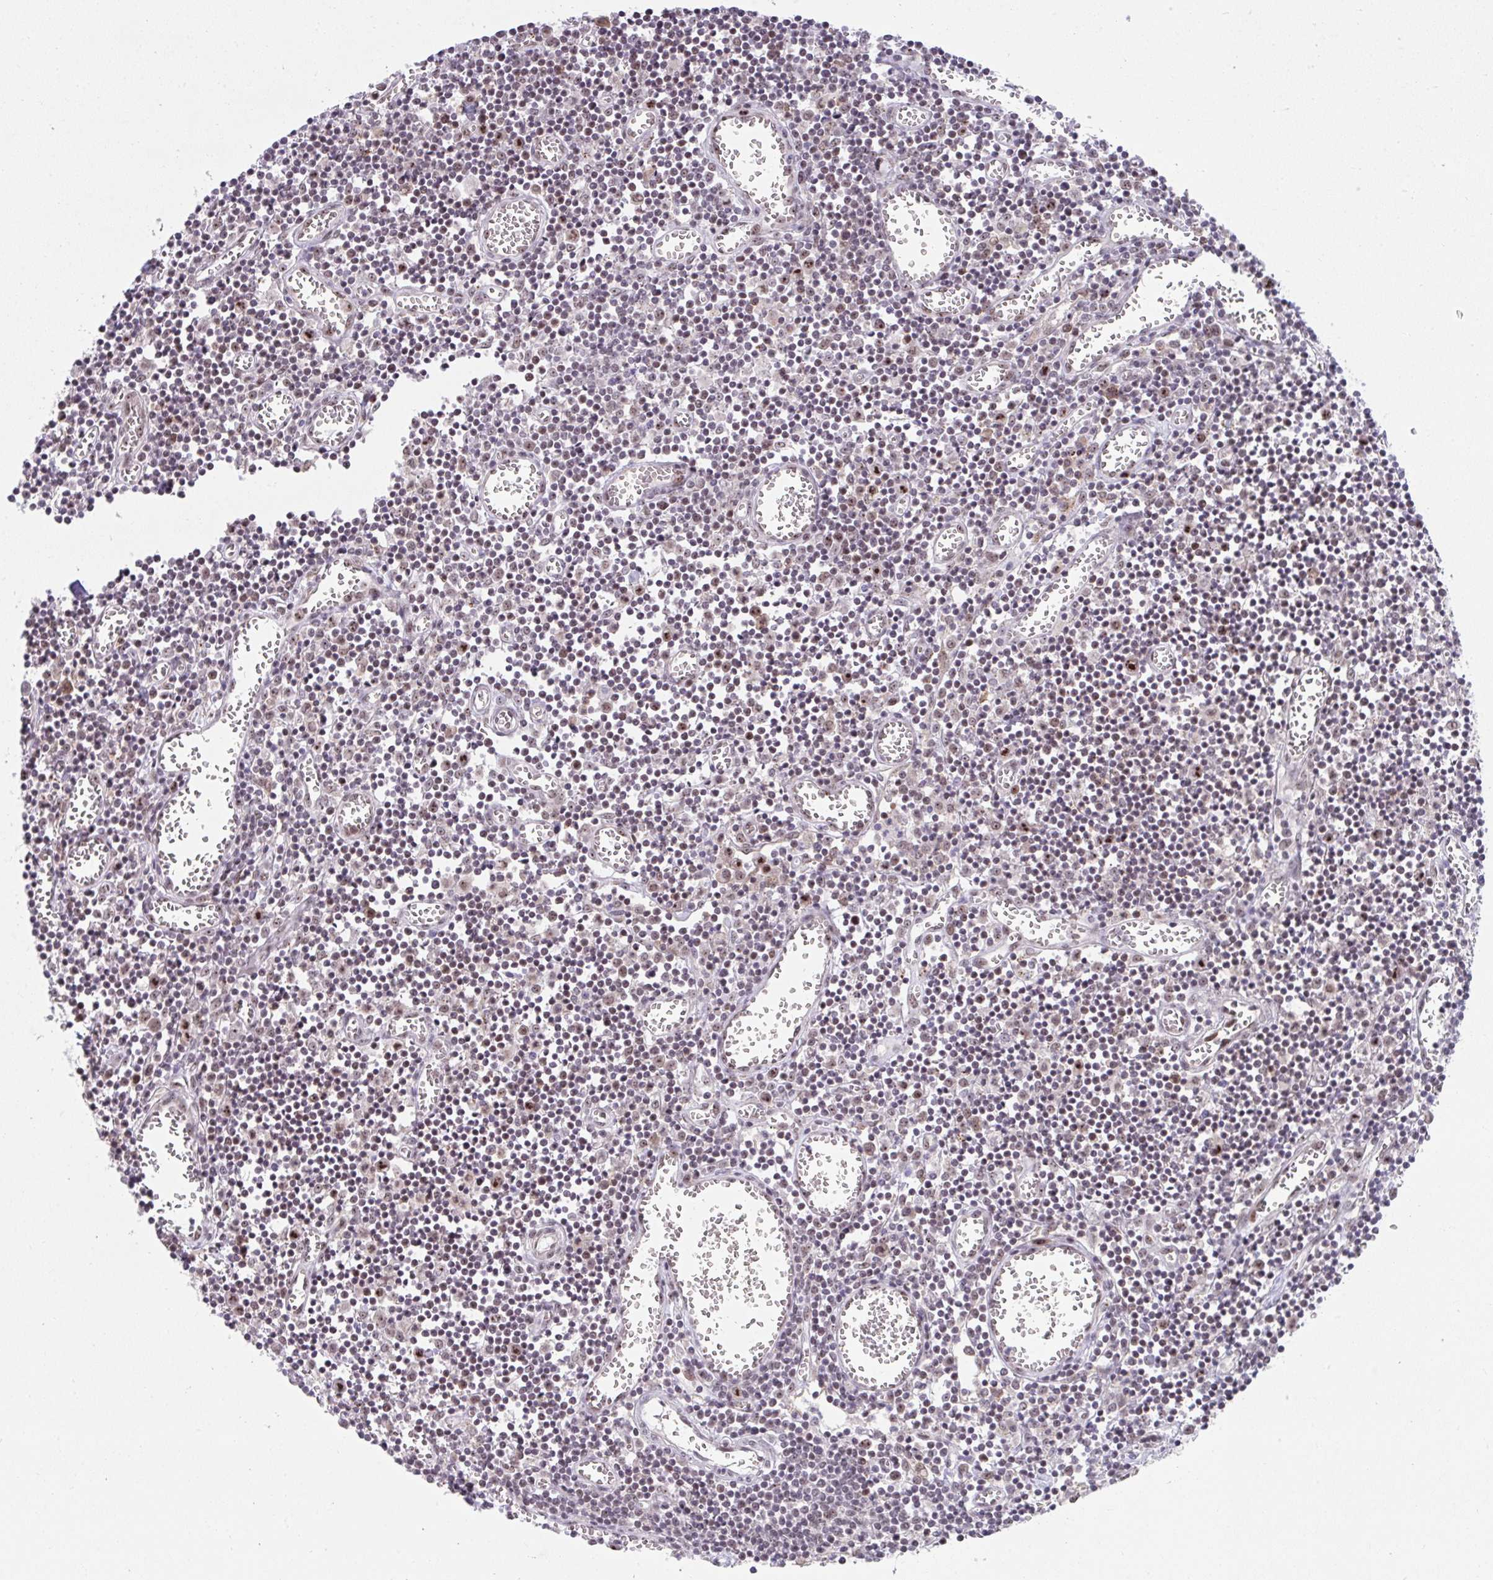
{"staining": {"intensity": "moderate", "quantity": ">75%", "location": "nuclear"}, "tissue": "lymph node", "cell_type": "Germinal center cells", "image_type": "normal", "snomed": [{"axis": "morphology", "description": "Normal tissue, NOS"}, {"axis": "topography", "description": "Lymph node"}], "caption": "Immunohistochemistry (DAB) staining of benign human lymph node exhibits moderate nuclear protein positivity in approximately >75% of germinal center cells. (Brightfield microscopy of DAB IHC at high magnification).", "gene": "HIRA", "patient": {"sex": "male", "age": 66}}